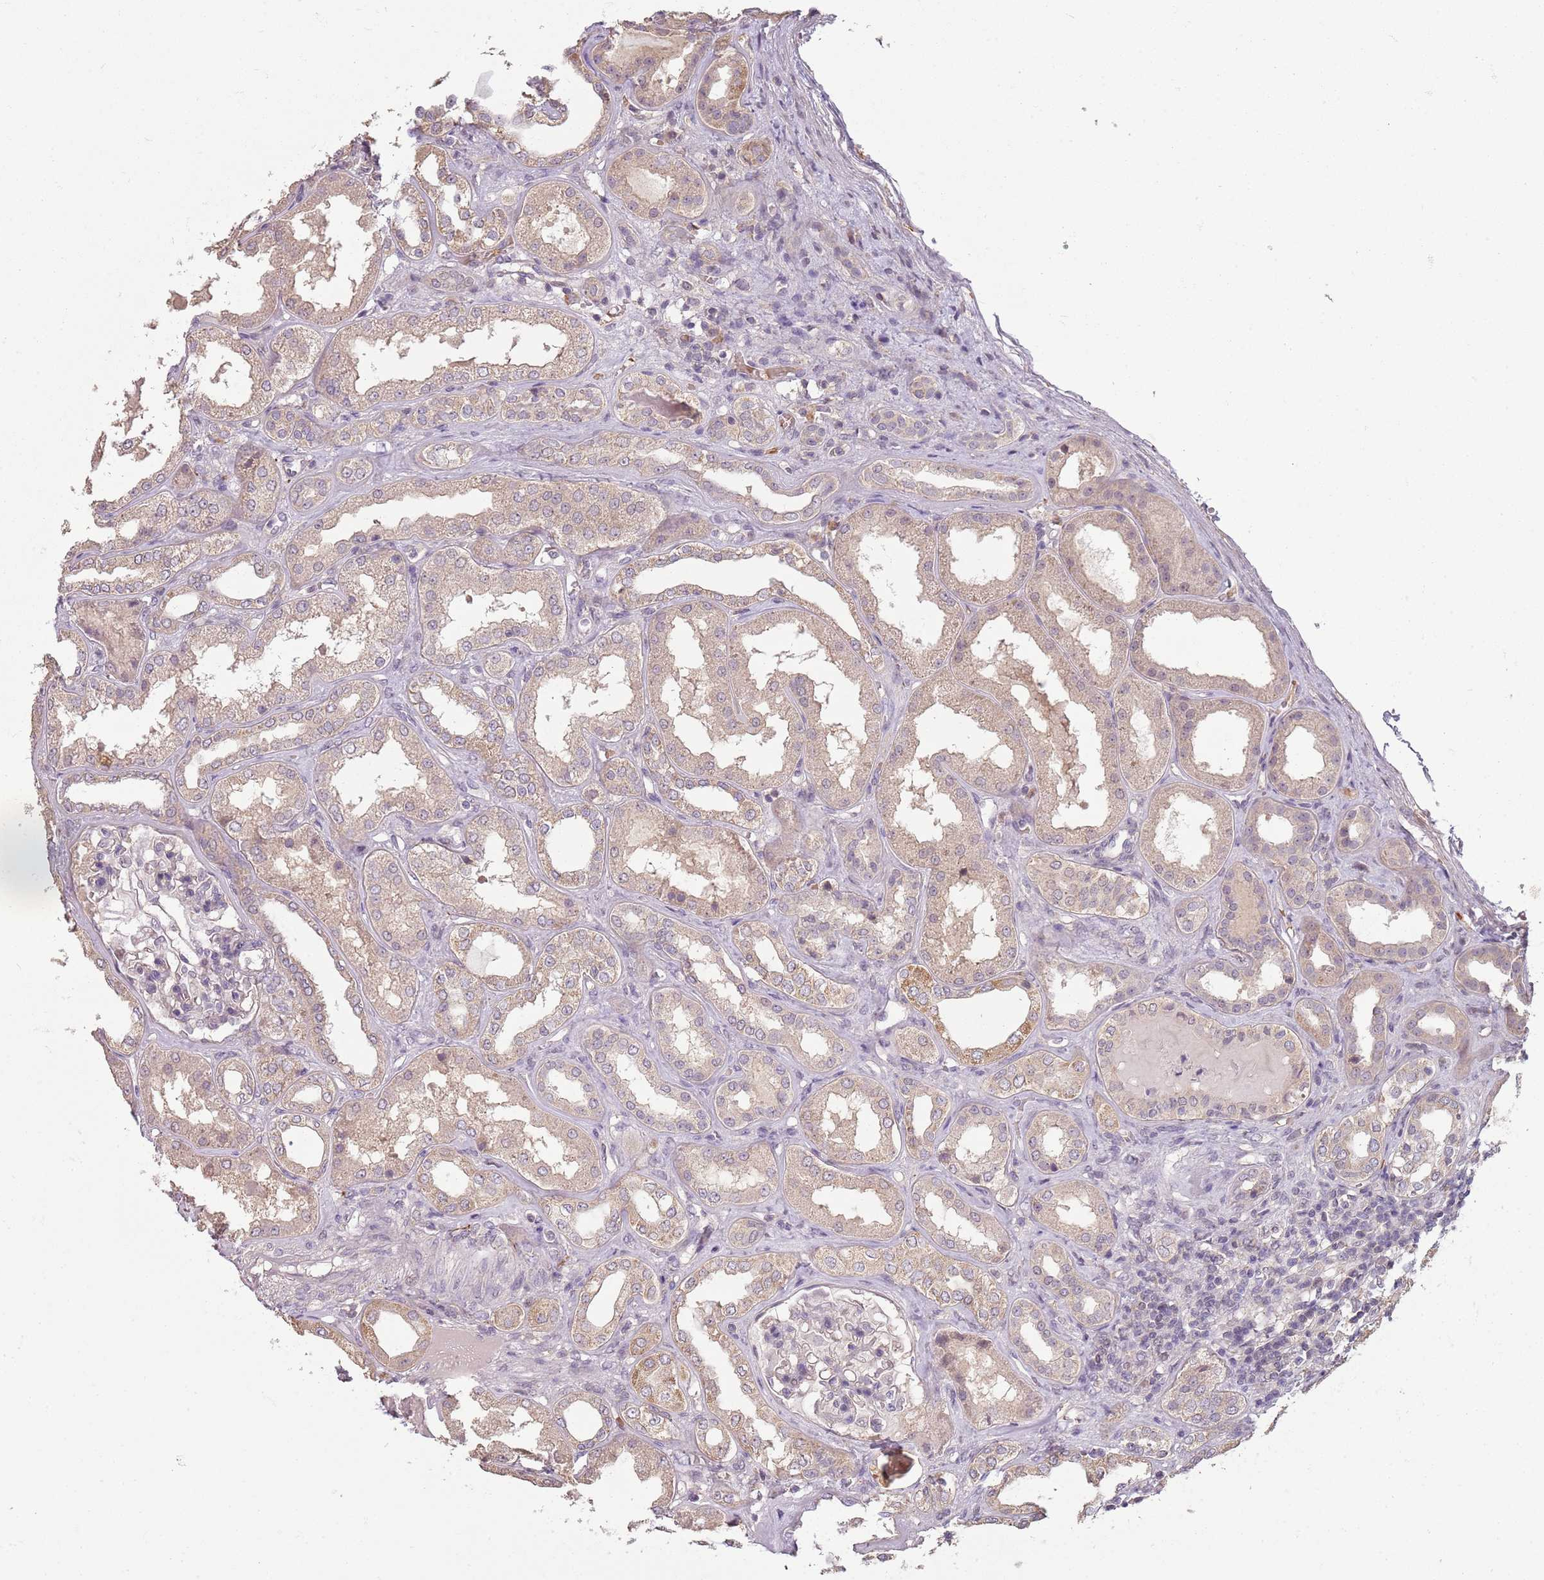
{"staining": {"intensity": "weak", "quantity": "<25%", "location": "cytoplasmic/membranous,nuclear"}, "tissue": "kidney", "cell_type": "Cells in glomeruli", "image_type": "normal", "snomed": [{"axis": "morphology", "description": "Normal tissue, NOS"}, {"axis": "topography", "description": "Kidney"}], "caption": "Protein analysis of unremarkable kidney exhibits no significant positivity in cells in glomeruli. (DAB IHC with hematoxylin counter stain).", "gene": "TEKT4", "patient": {"sex": "female", "age": 56}}